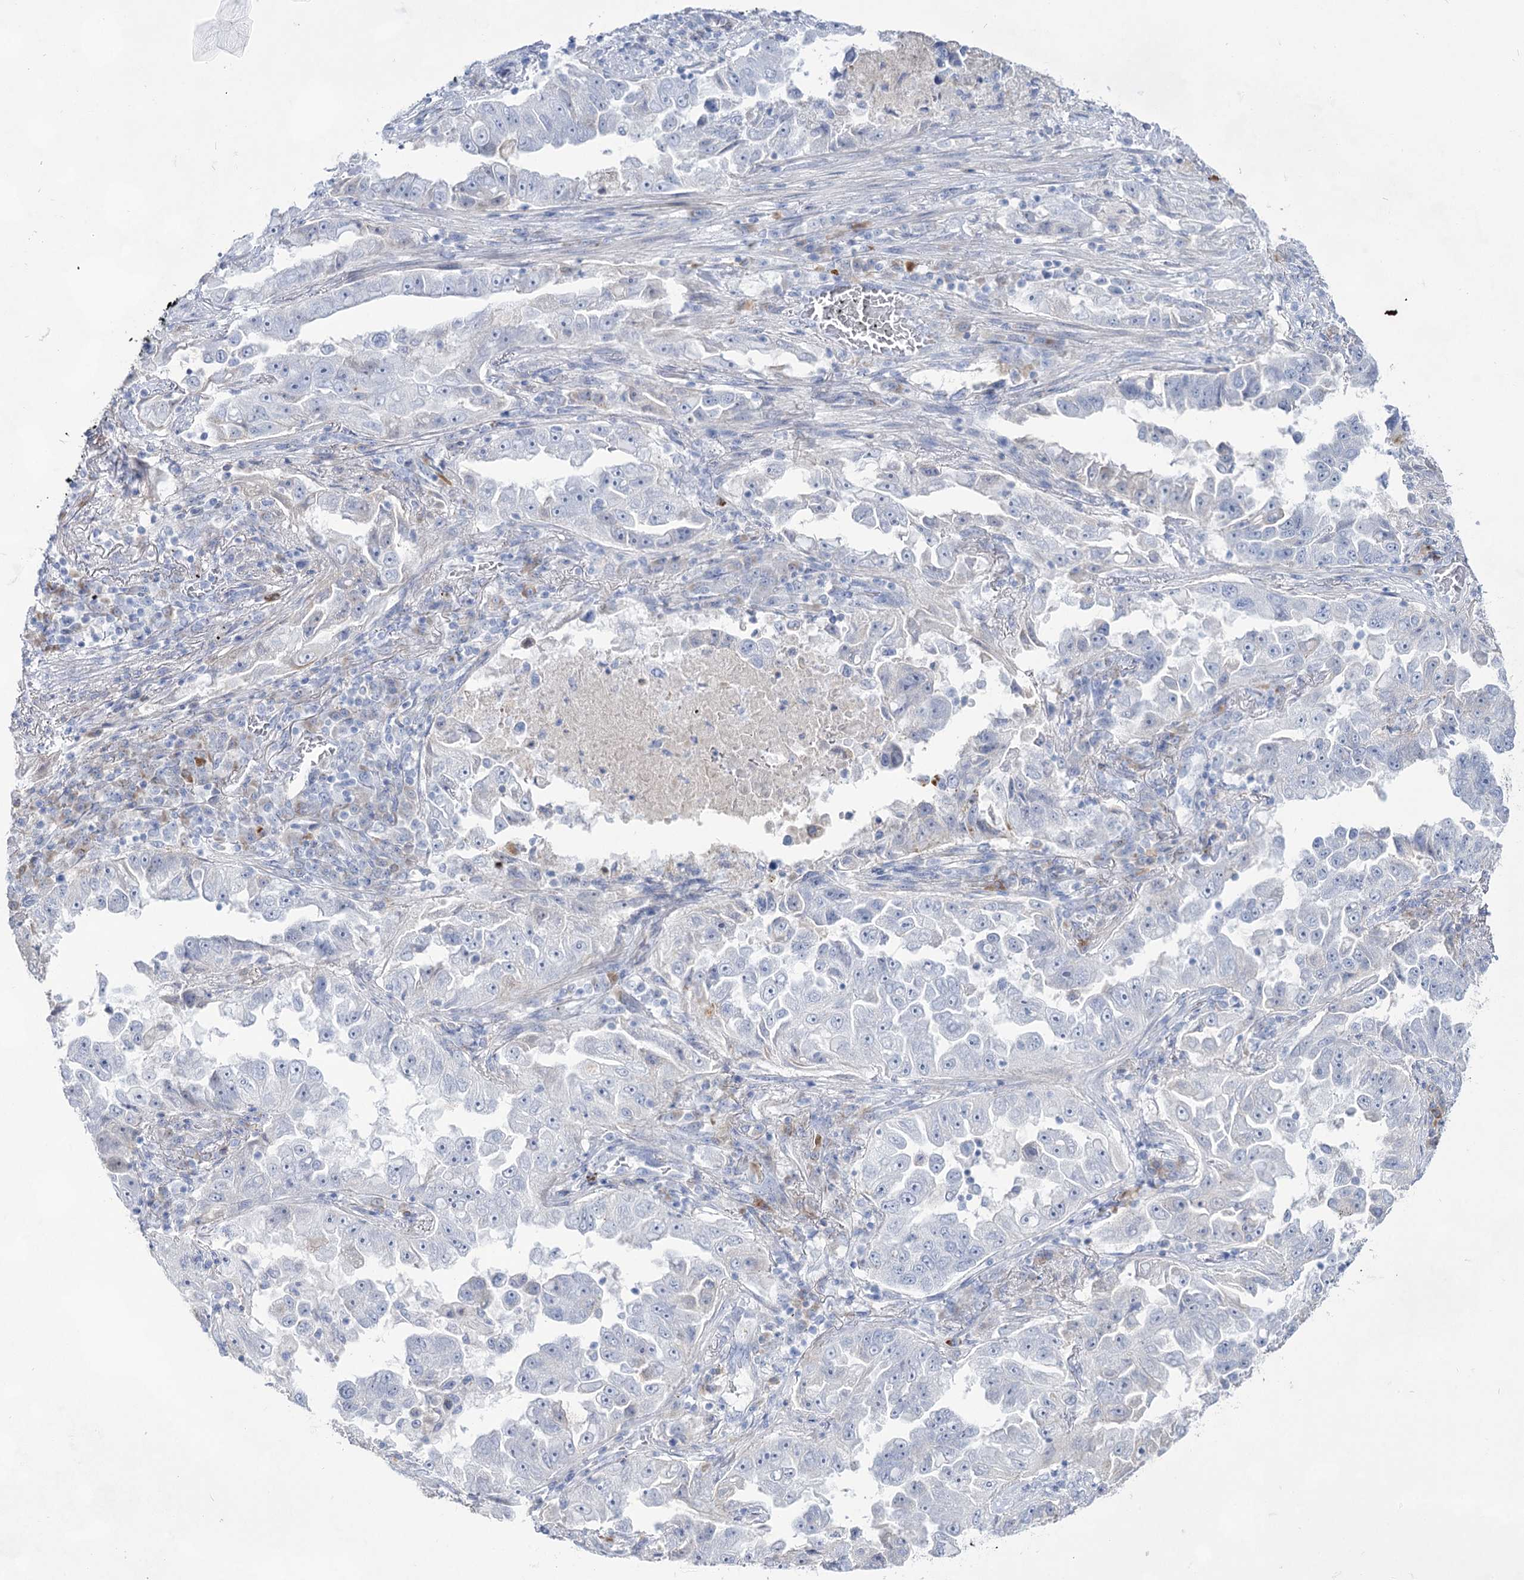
{"staining": {"intensity": "negative", "quantity": "none", "location": "none"}, "tissue": "lung cancer", "cell_type": "Tumor cells", "image_type": "cancer", "snomed": [{"axis": "morphology", "description": "Adenocarcinoma, NOS"}, {"axis": "topography", "description": "Lung"}], "caption": "The histopathology image reveals no staining of tumor cells in adenocarcinoma (lung).", "gene": "ACRV1", "patient": {"sex": "female", "age": 51}}